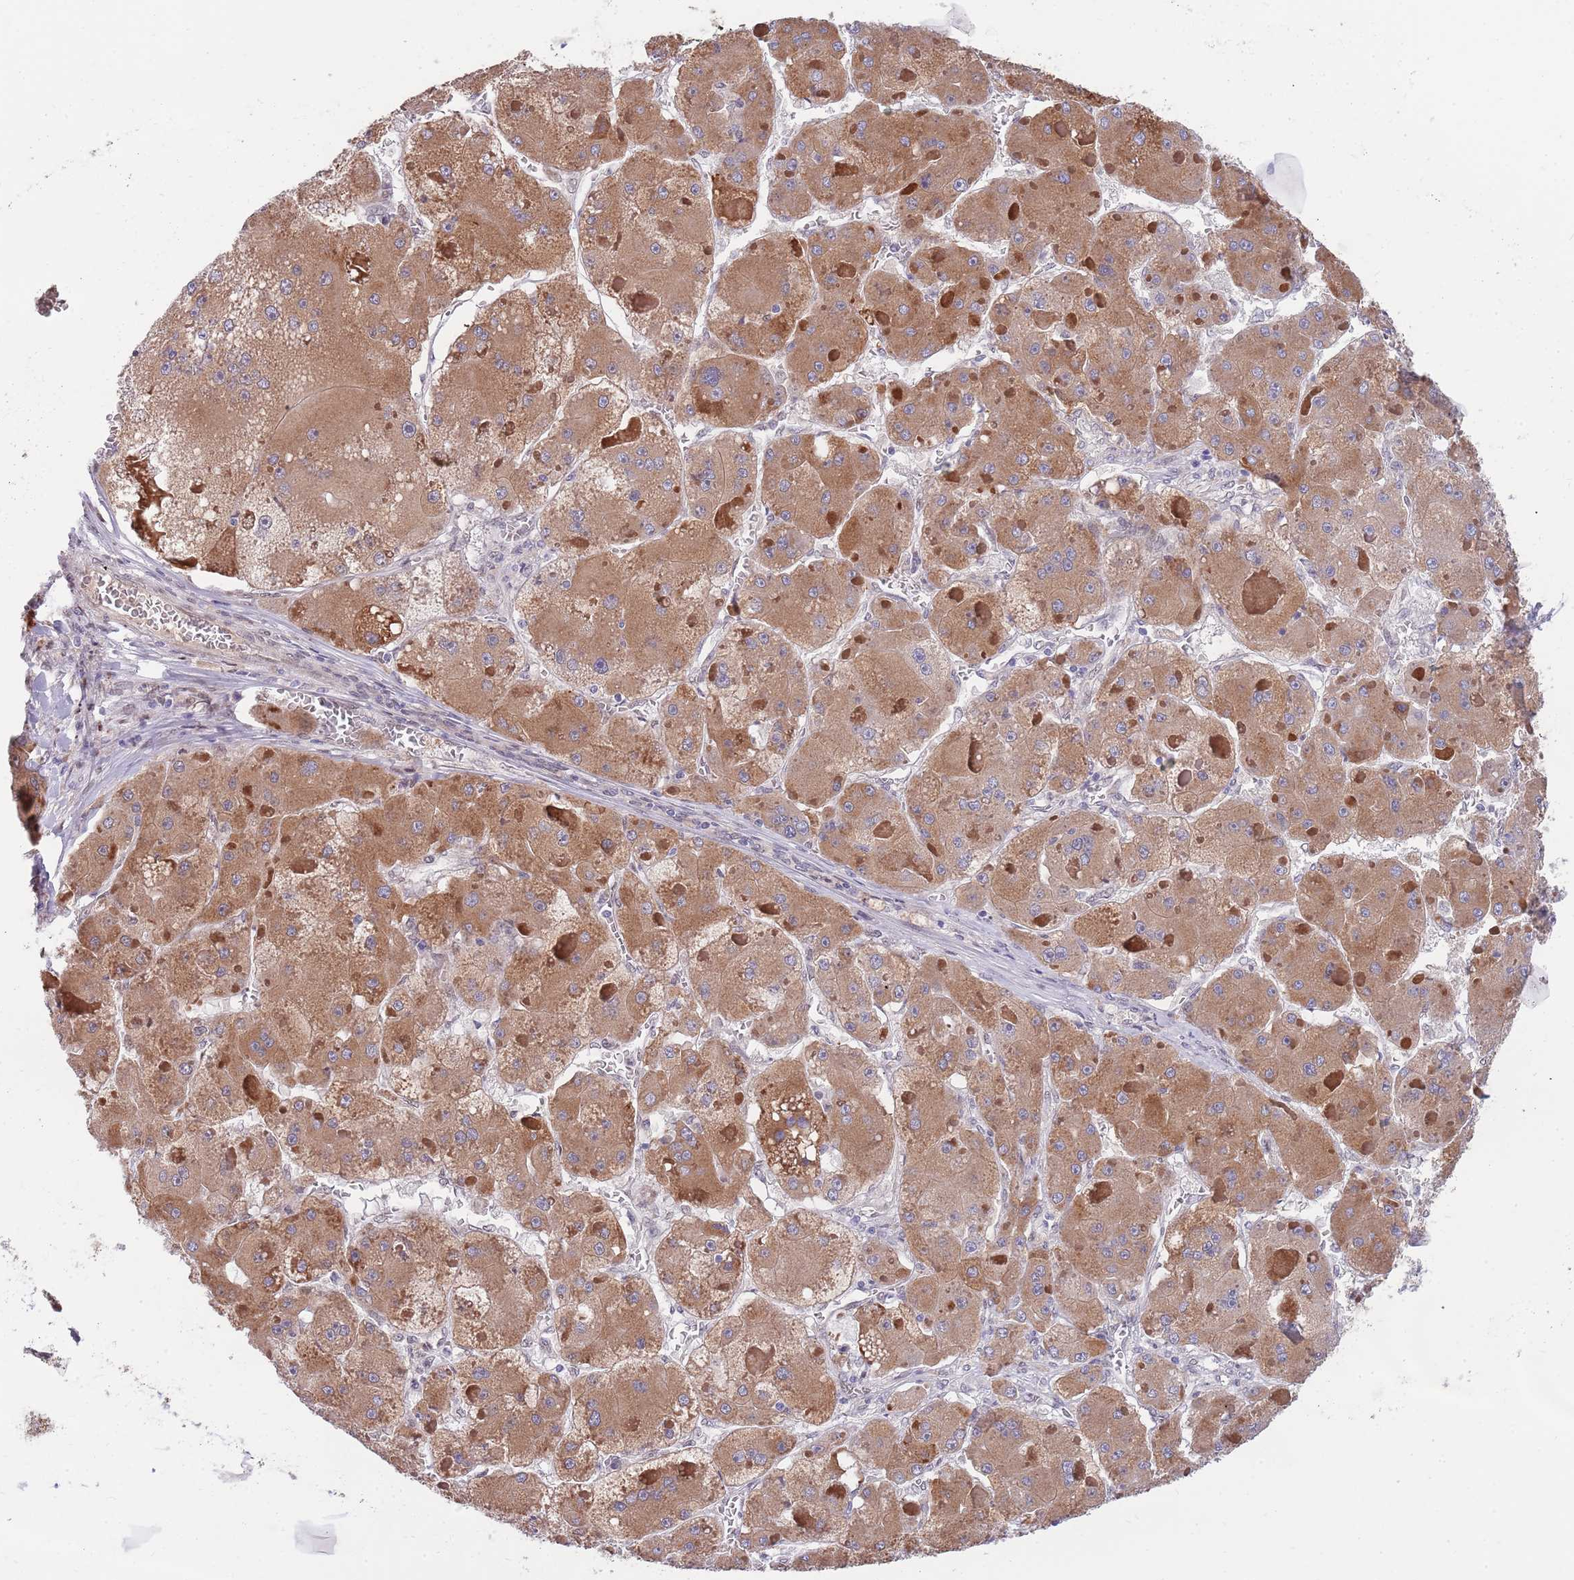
{"staining": {"intensity": "moderate", "quantity": ">75%", "location": "cytoplasmic/membranous"}, "tissue": "liver cancer", "cell_type": "Tumor cells", "image_type": "cancer", "snomed": [{"axis": "morphology", "description": "Carcinoma, Hepatocellular, NOS"}, {"axis": "topography", "description": "Liver"}], "caption": "There is medium levels of moderate cytoplasmic/membranous expression in tumor cells of liver cancer (hepatocellular carcinoma), as demonstrated by immunohistochemical staining (brown color).", "gene": "NLRP6", "patient": {"sex": "female", "age": 73}}